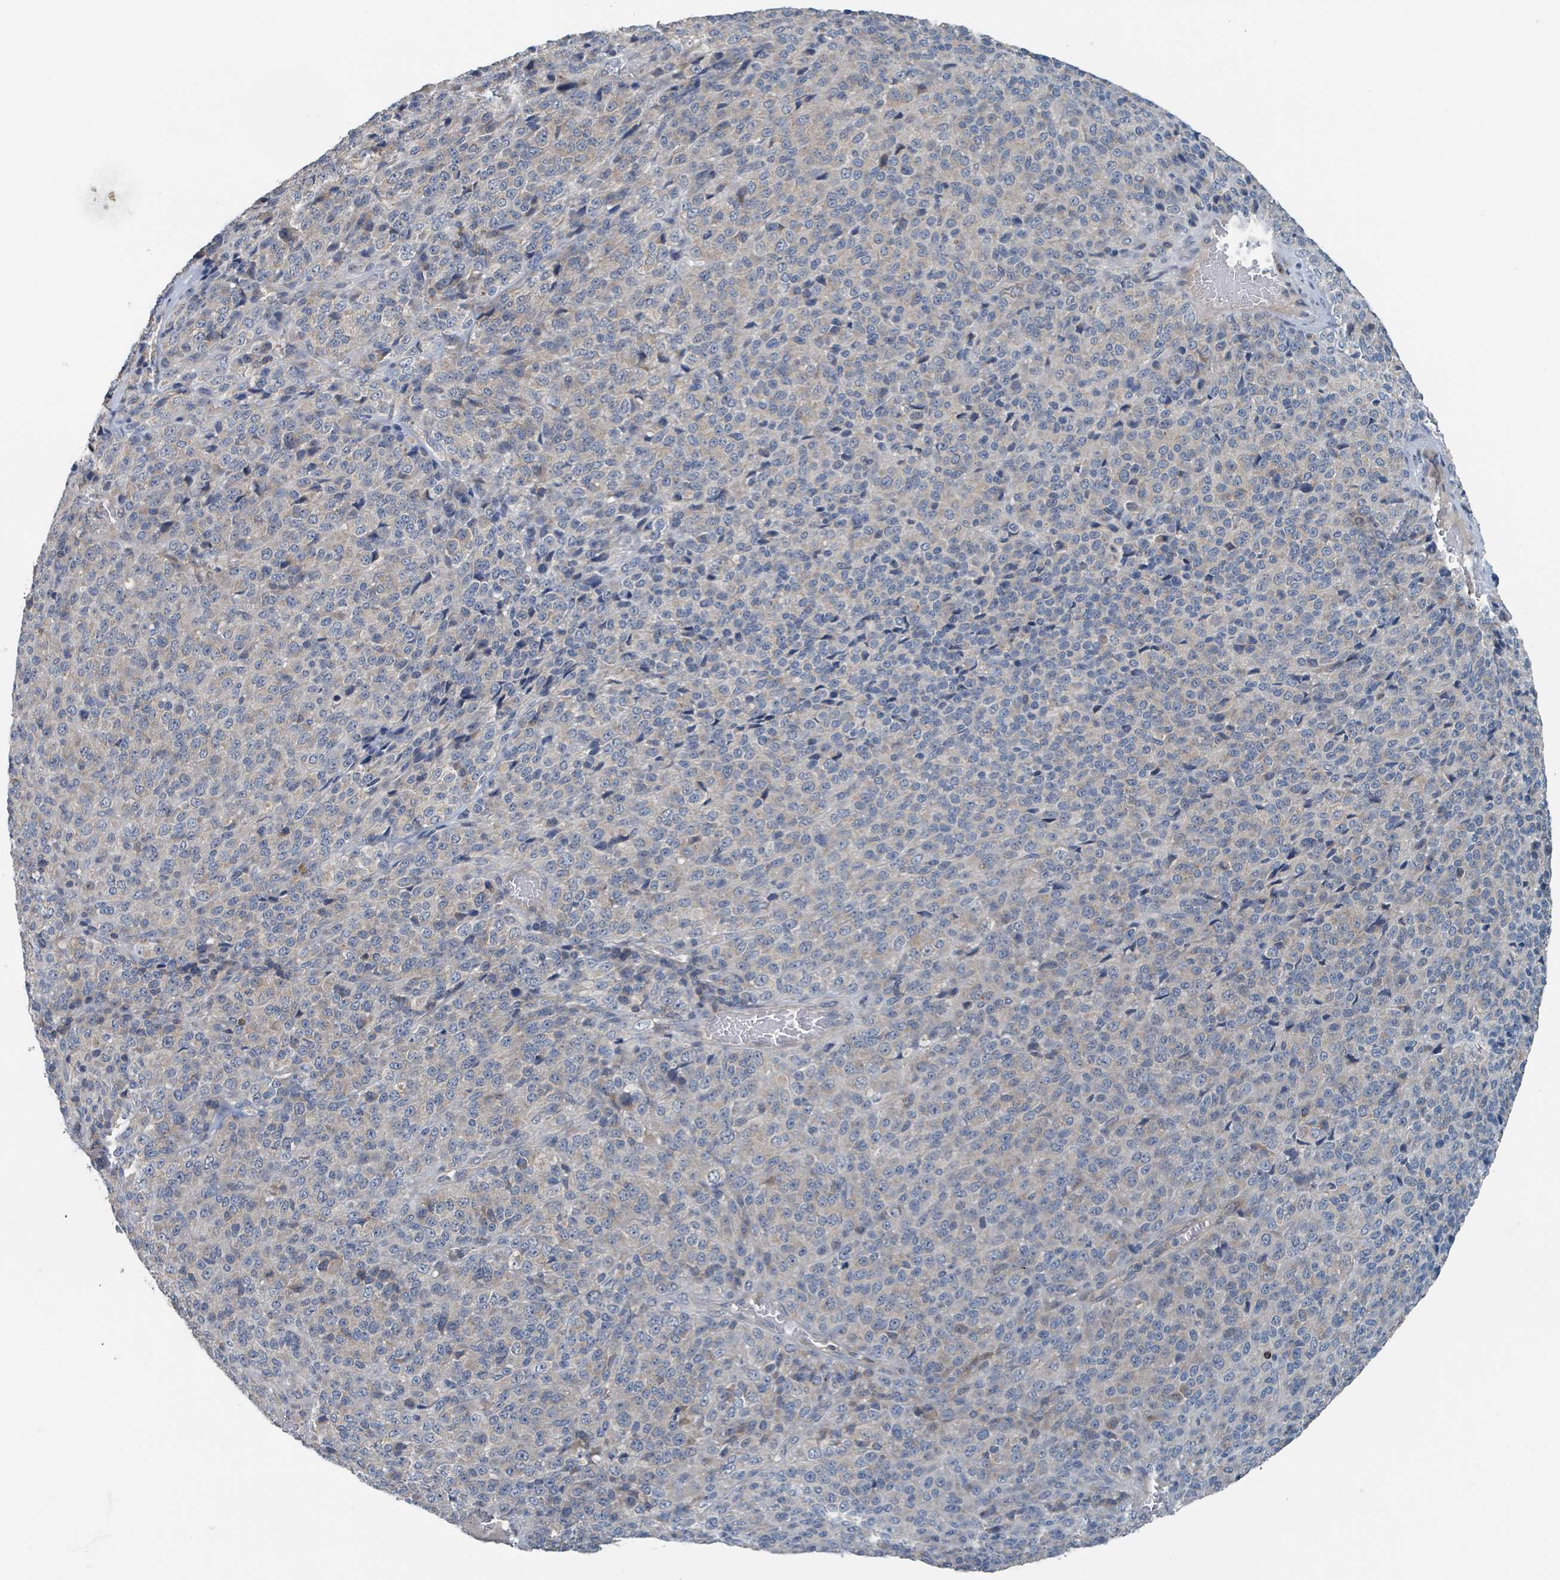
{"staining": {"intensity": "weak", "quantity": "<25%", "location": "cytoplasmic/membranous"}, "tissue": "melanoma", "cell_type": "Tumor cells", "image_type": "cancer", "snomed": [{"axis": "morphology", "description": "Malignant melanoma, Metastatic site"}, {"axis": "topography", "description": "Brain"}], "caption": "A high-resolution photomicrograph shows immunohistochemistry (IHC) staining of melanoma, which exhibits no significant staining in tumor cells.", "gene": "ACBD4", "patient": {"sex": "female", "age": 56}}